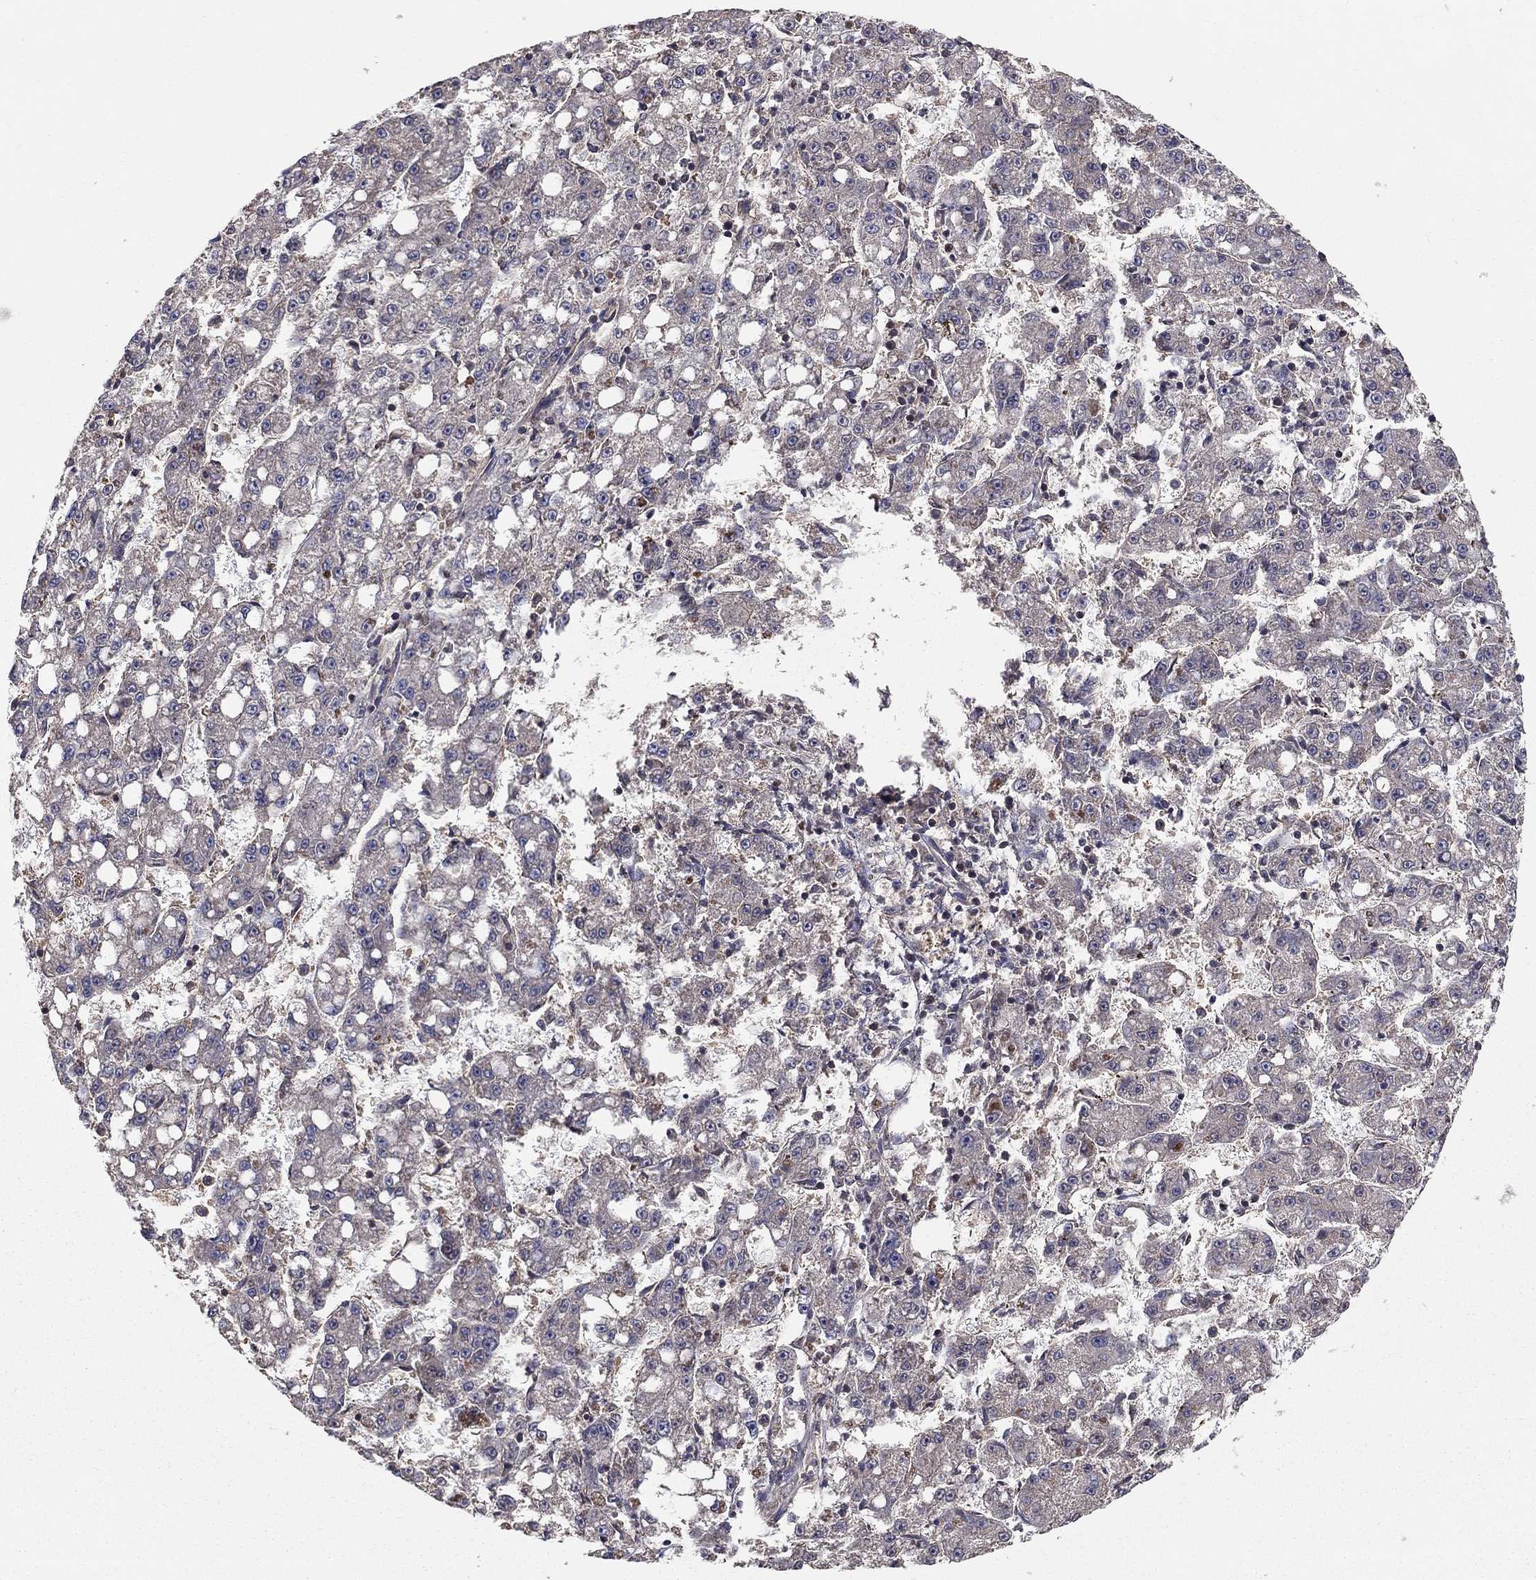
{"staining": {"intensity": "negative", "quantity": "none", "location": "none"}, "tissue": "liver cancer", "cell_type": "Tumor cells", "image_type": "cancer", "snomed": [{"axis": "morphology", "description": "Carcinoma, Hepatocellular, NOS"}, {"axis": "topography", "description": "Liver"}], "caption": "IHC image of hepatocellular carcinoma (liver) stained for a protein (brown), which exhibits no expression in tumor cells.", "gene": "BMERB1", "patient": {"sex": "female", "age": 65}}